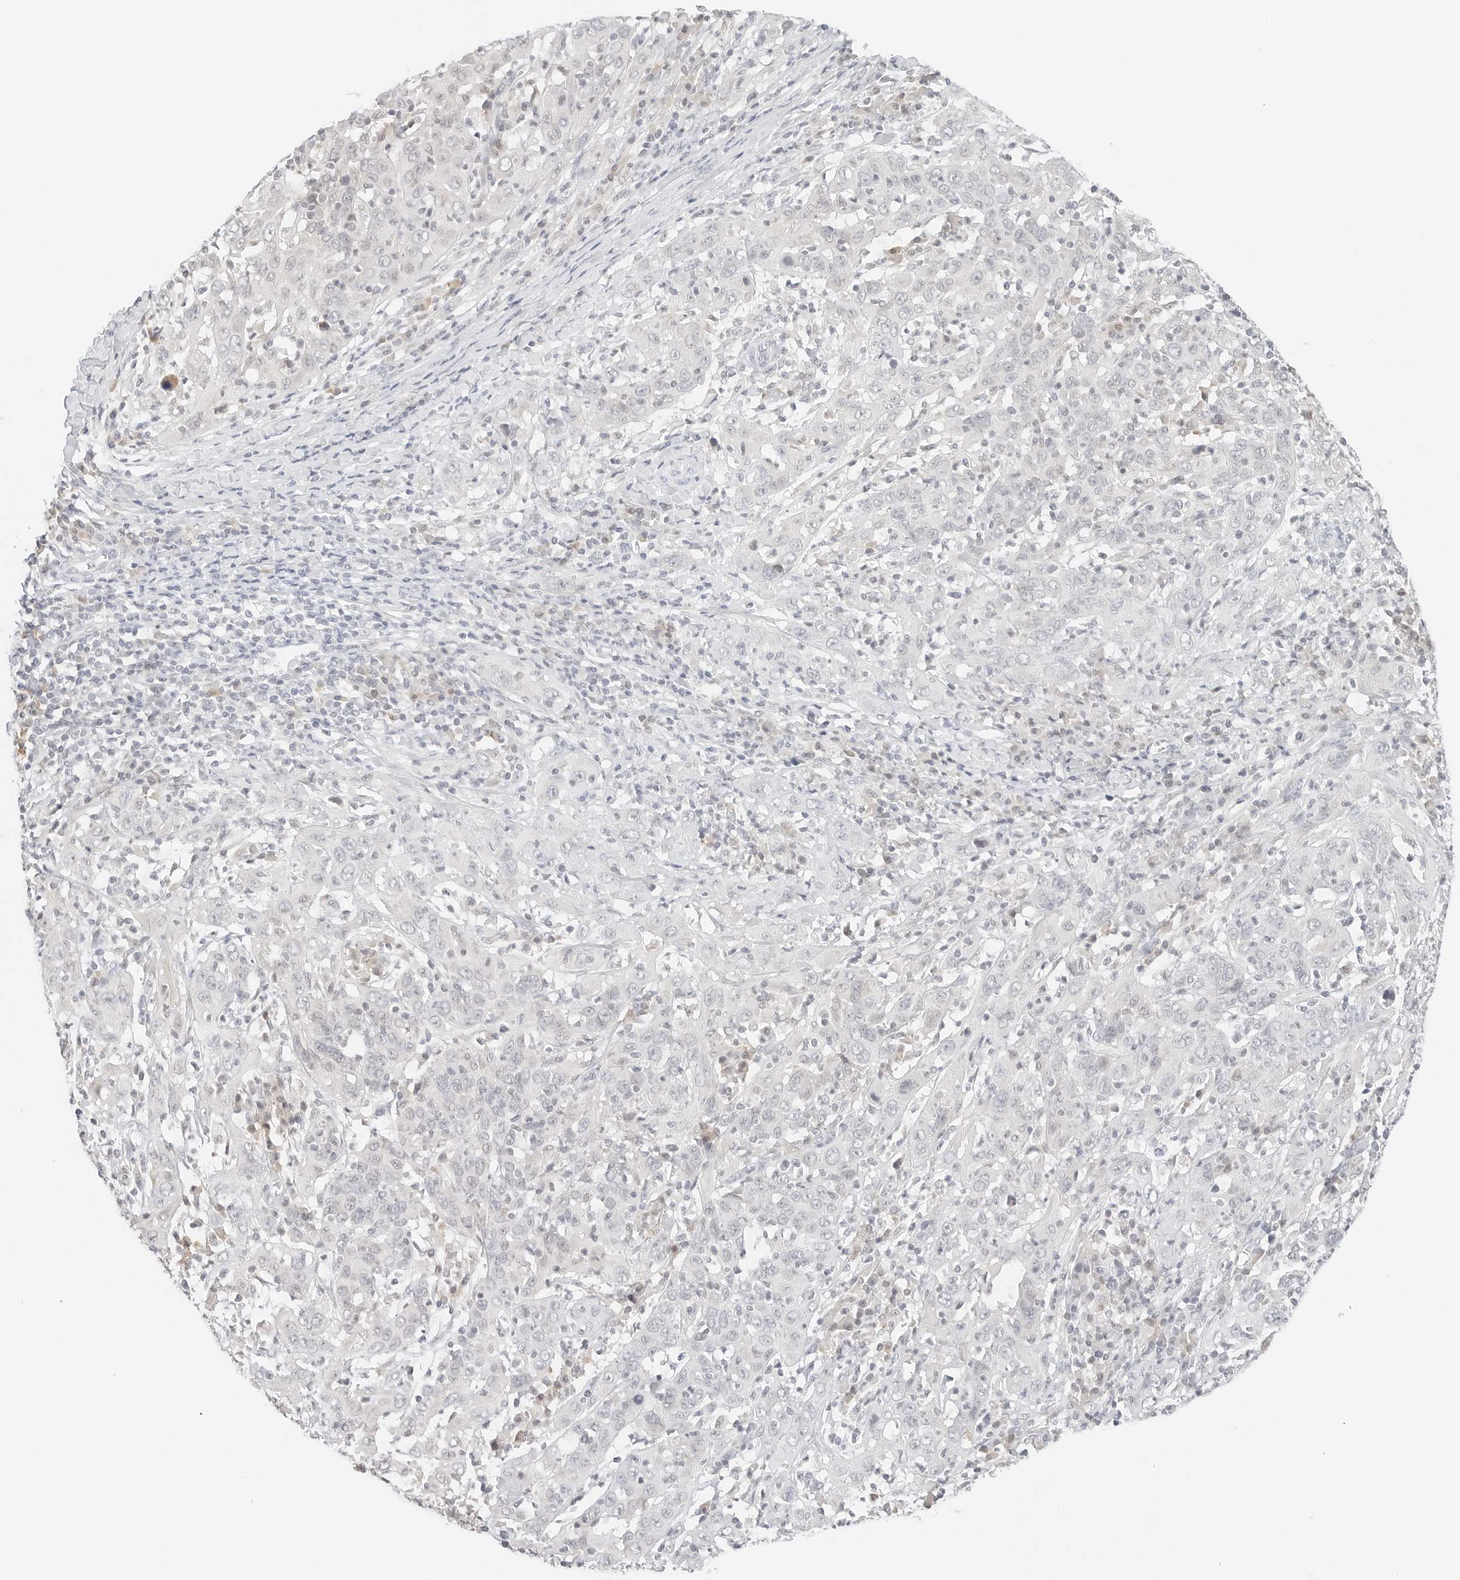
{"staining": {"intensity": "negative", "quantity": "none", "location": "none"}, "tissue": "cervical cancer", "cell_type": "Tumor cells", "image_type": "cancer", "snomed": [{"axis": "morphology", "description": "Squamous cell carcinoma, NOS"}, {"axis": "topography", "description": "Cervix"}], "caption": "Immunohistochemistry of cervical cancer exhibits no staining in tumor cells.", "gene": "NEO1", "patient": {"sex": "female", "age": 46}}